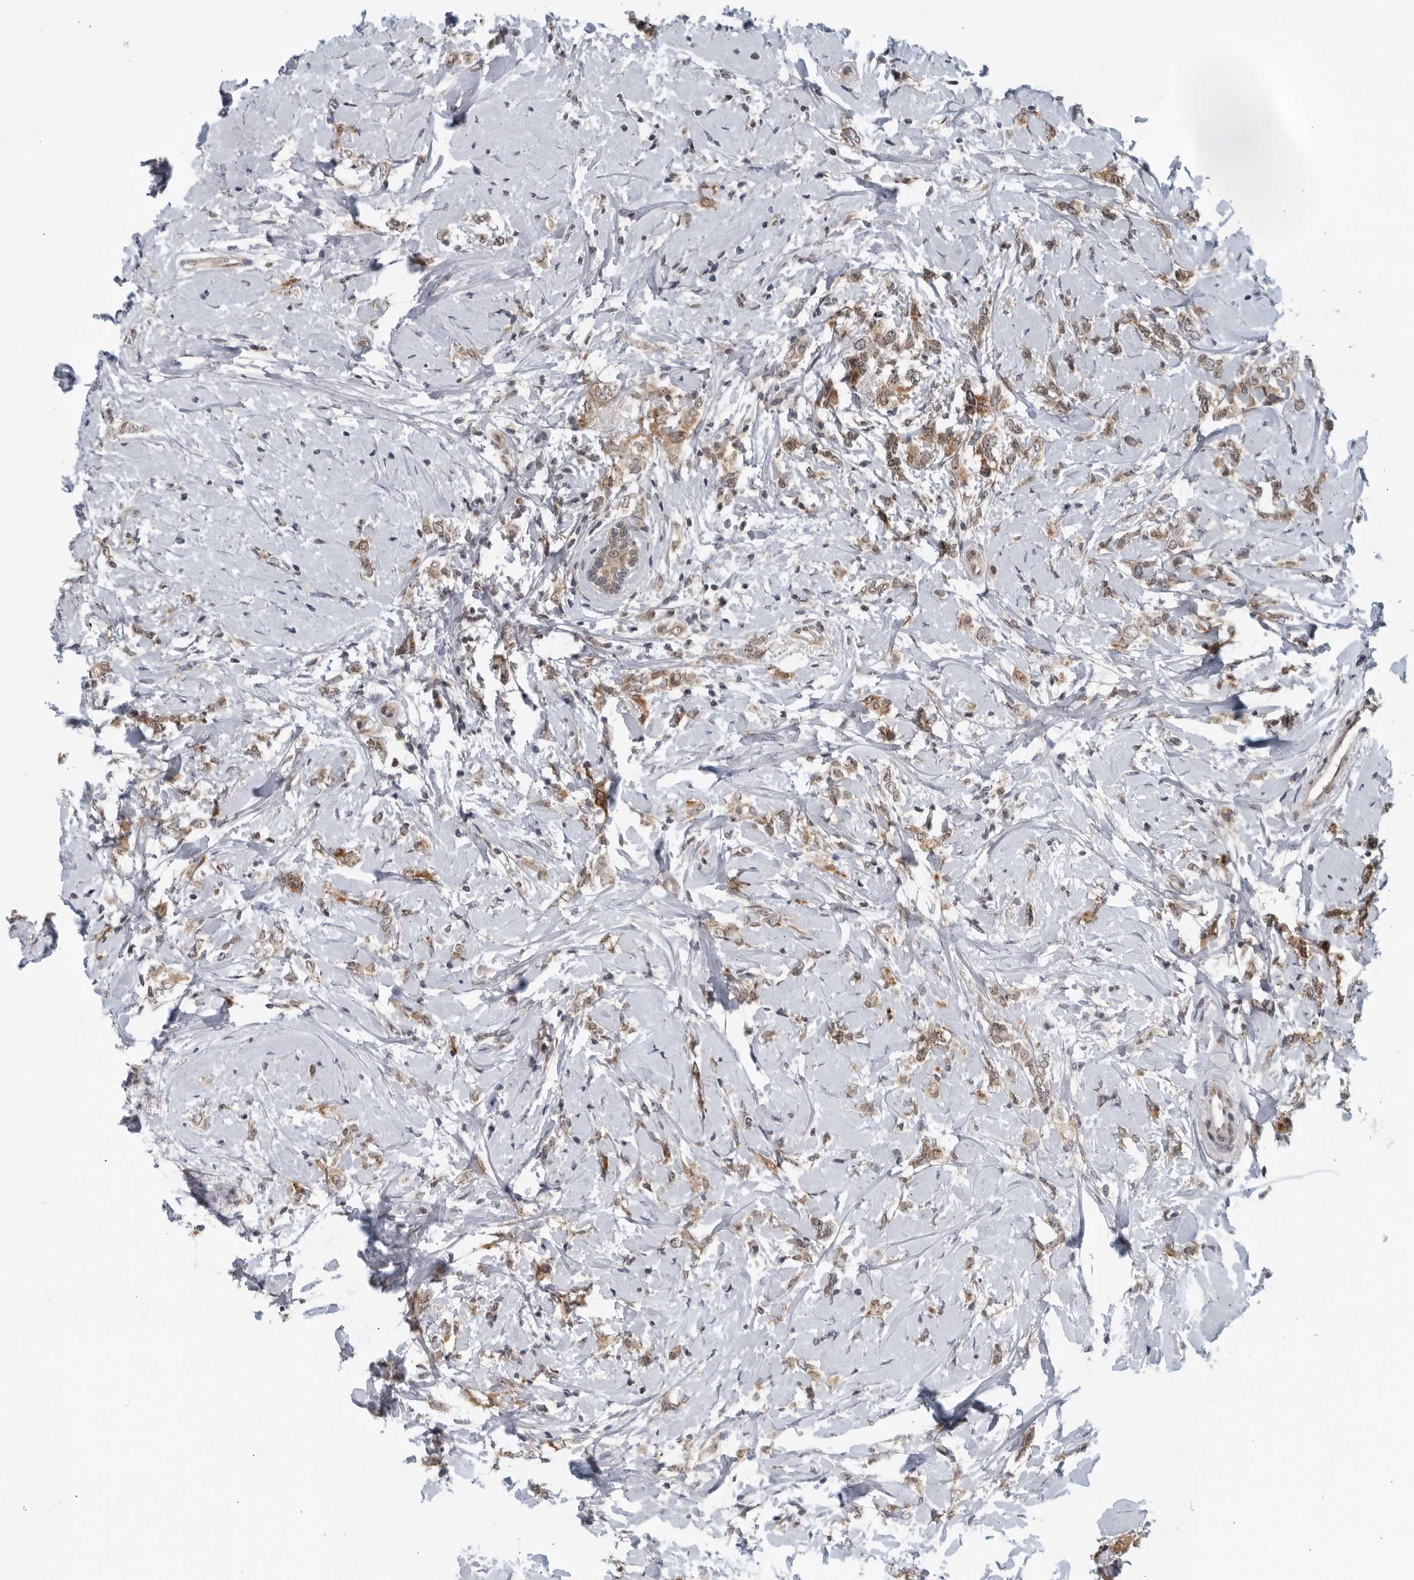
{"staining": {"intensity": "weak", "quantity": ">75%", "location": "cytoplasmic/membranous"}, "tissue": "breast cancer", "cell_type": "Tumor cells", "image_type": "cancer", "snomed": [{"axis": "morphology", "description": "Normal tissue, NOS"}, {"axis": "morphology", "description": "Lobular carcinoma"}, {"axis": "topography", "description": "Breast"}], "caption": "The image displays staining of lobular carcinoma (breast), revealing weak cytoplasmic/membranous protein staining (brown color) within tumor cells.", "gene": "RC3H1", "patient": {"sex": "female", "age": 47}}